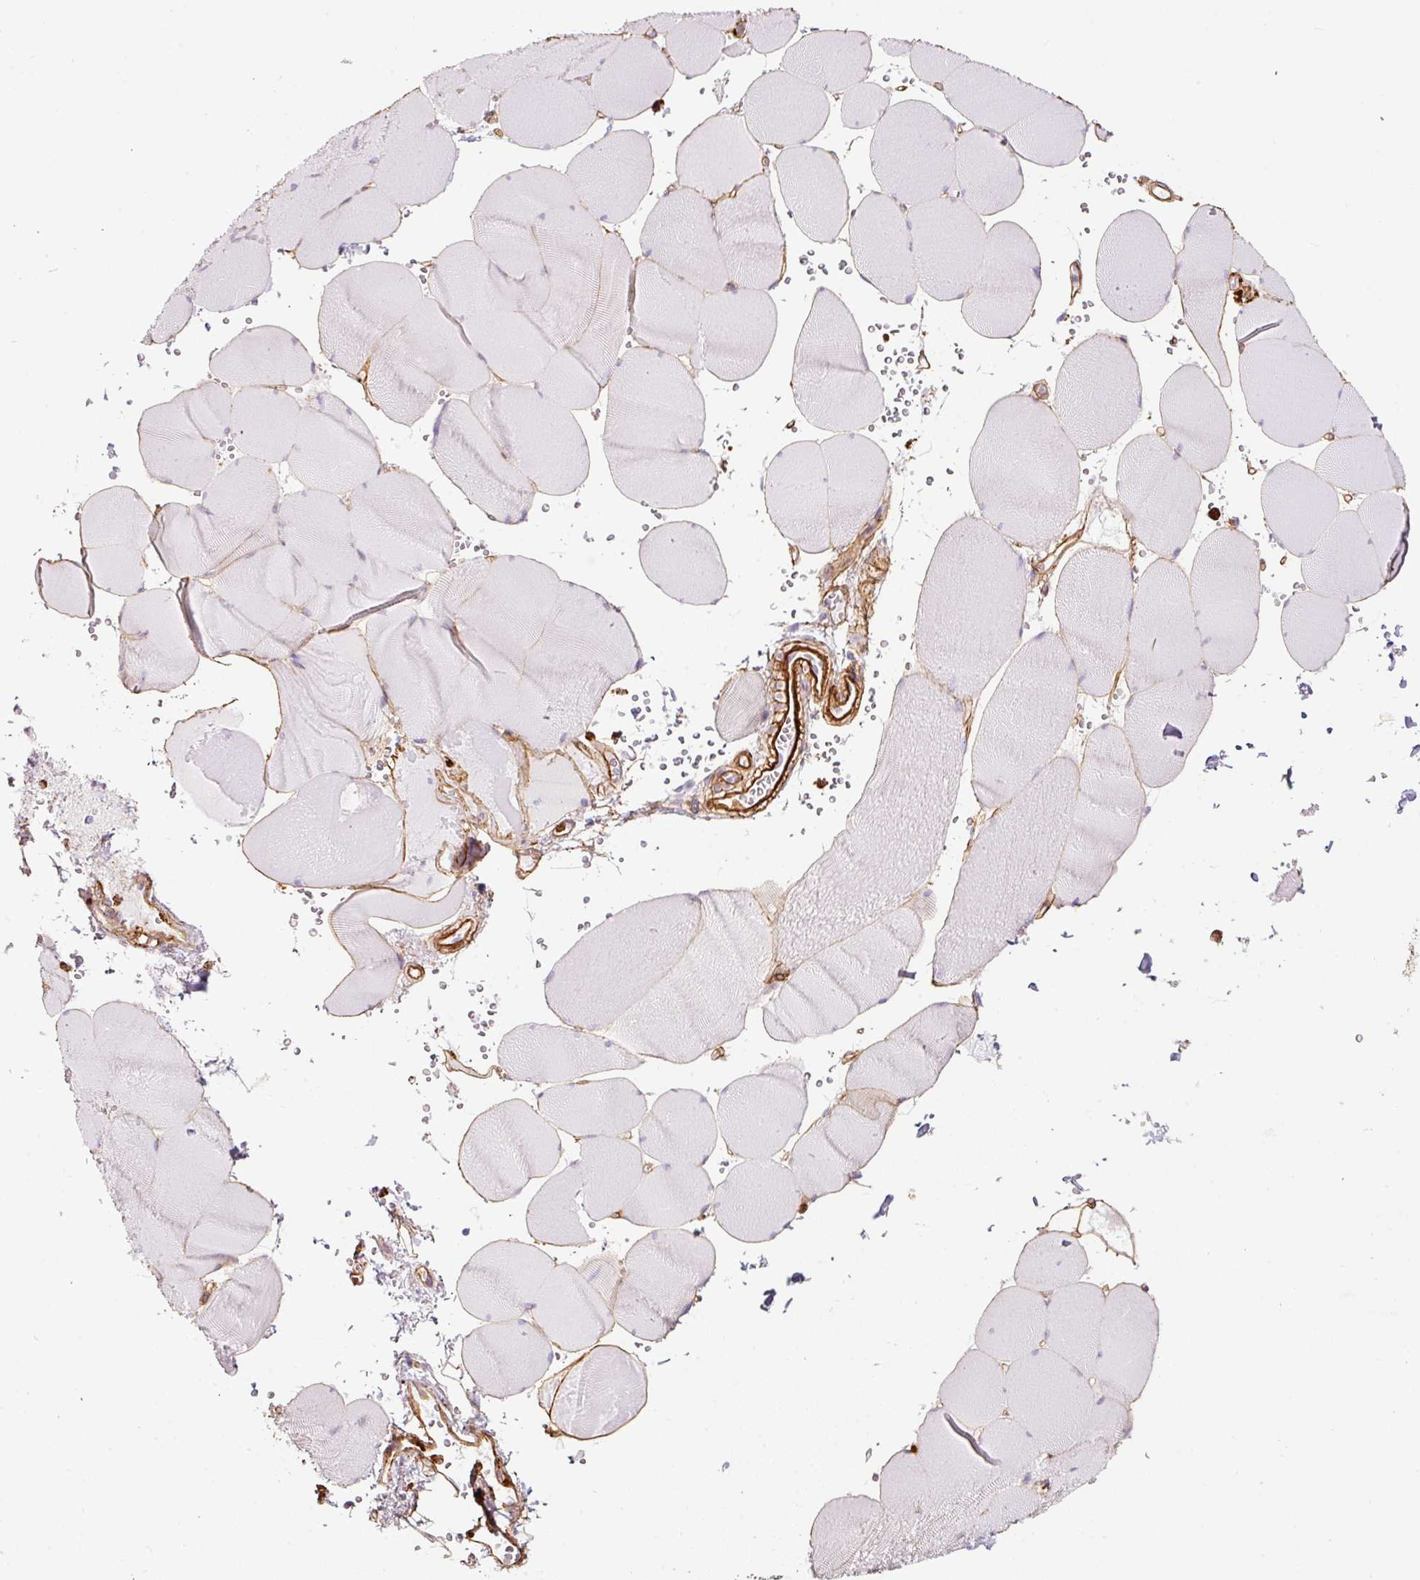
{"staining": {"intensity": "negative", "quantity": "none", "location": "none"}, "tissue": "skeletal muscle", "cell_type": "Myocytes", "image_type": "normal", "snomed": [{"axis": "morphology", "description": "Normal tissue, NOS"}, {"axis": "topography", "description": "Skeletal muscle"}, {"axis": "topography", "description": "Head-Neck"}], "caption": "This is an immunohistochemistry (IHC) micrograph of unremarkable human skeletal muscle. There is no staining in myocytes.", "gene": "LOXL4", "patient": {"sex": "male", "age": 66}}